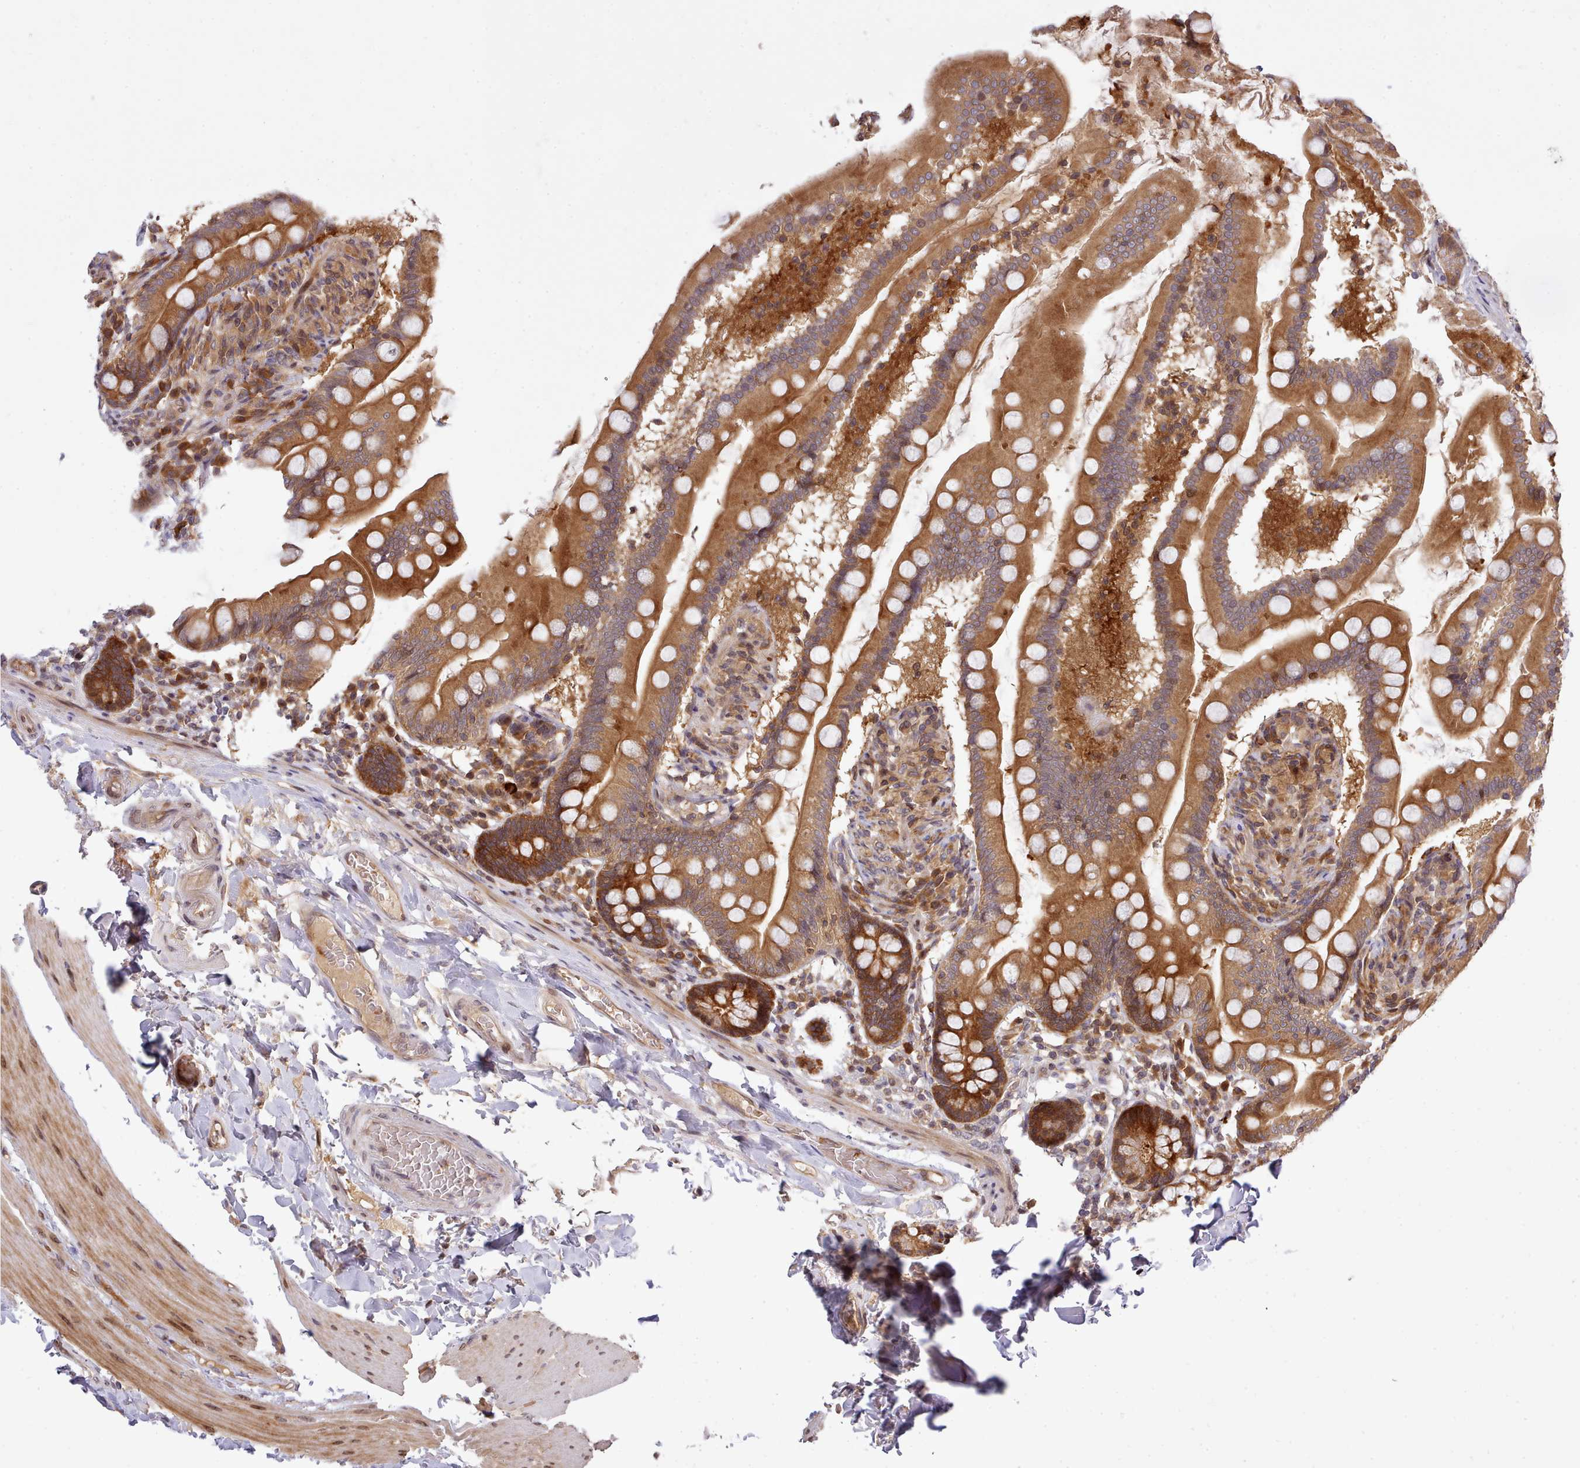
{"staining": {"intensity": "strong", "quantity": ">75%", "location": "cytoplasmic/membranous"}, "tissue": "small intestine", "cell_type": "Glandular cells", "image_type": "normal", "snomed": [{"axis": "morphology", "description": "Normal tissue, NOS"}, {"axis": "topography", "description": "Small intestine"}], "caption": "Small intestine stained with a brown dye reveals strong cytoplasmic/membranous positive staining in about >75% of glandular cells.", "gene": "UBE2G1", "patient": {"sex": "female", "age": 64}}